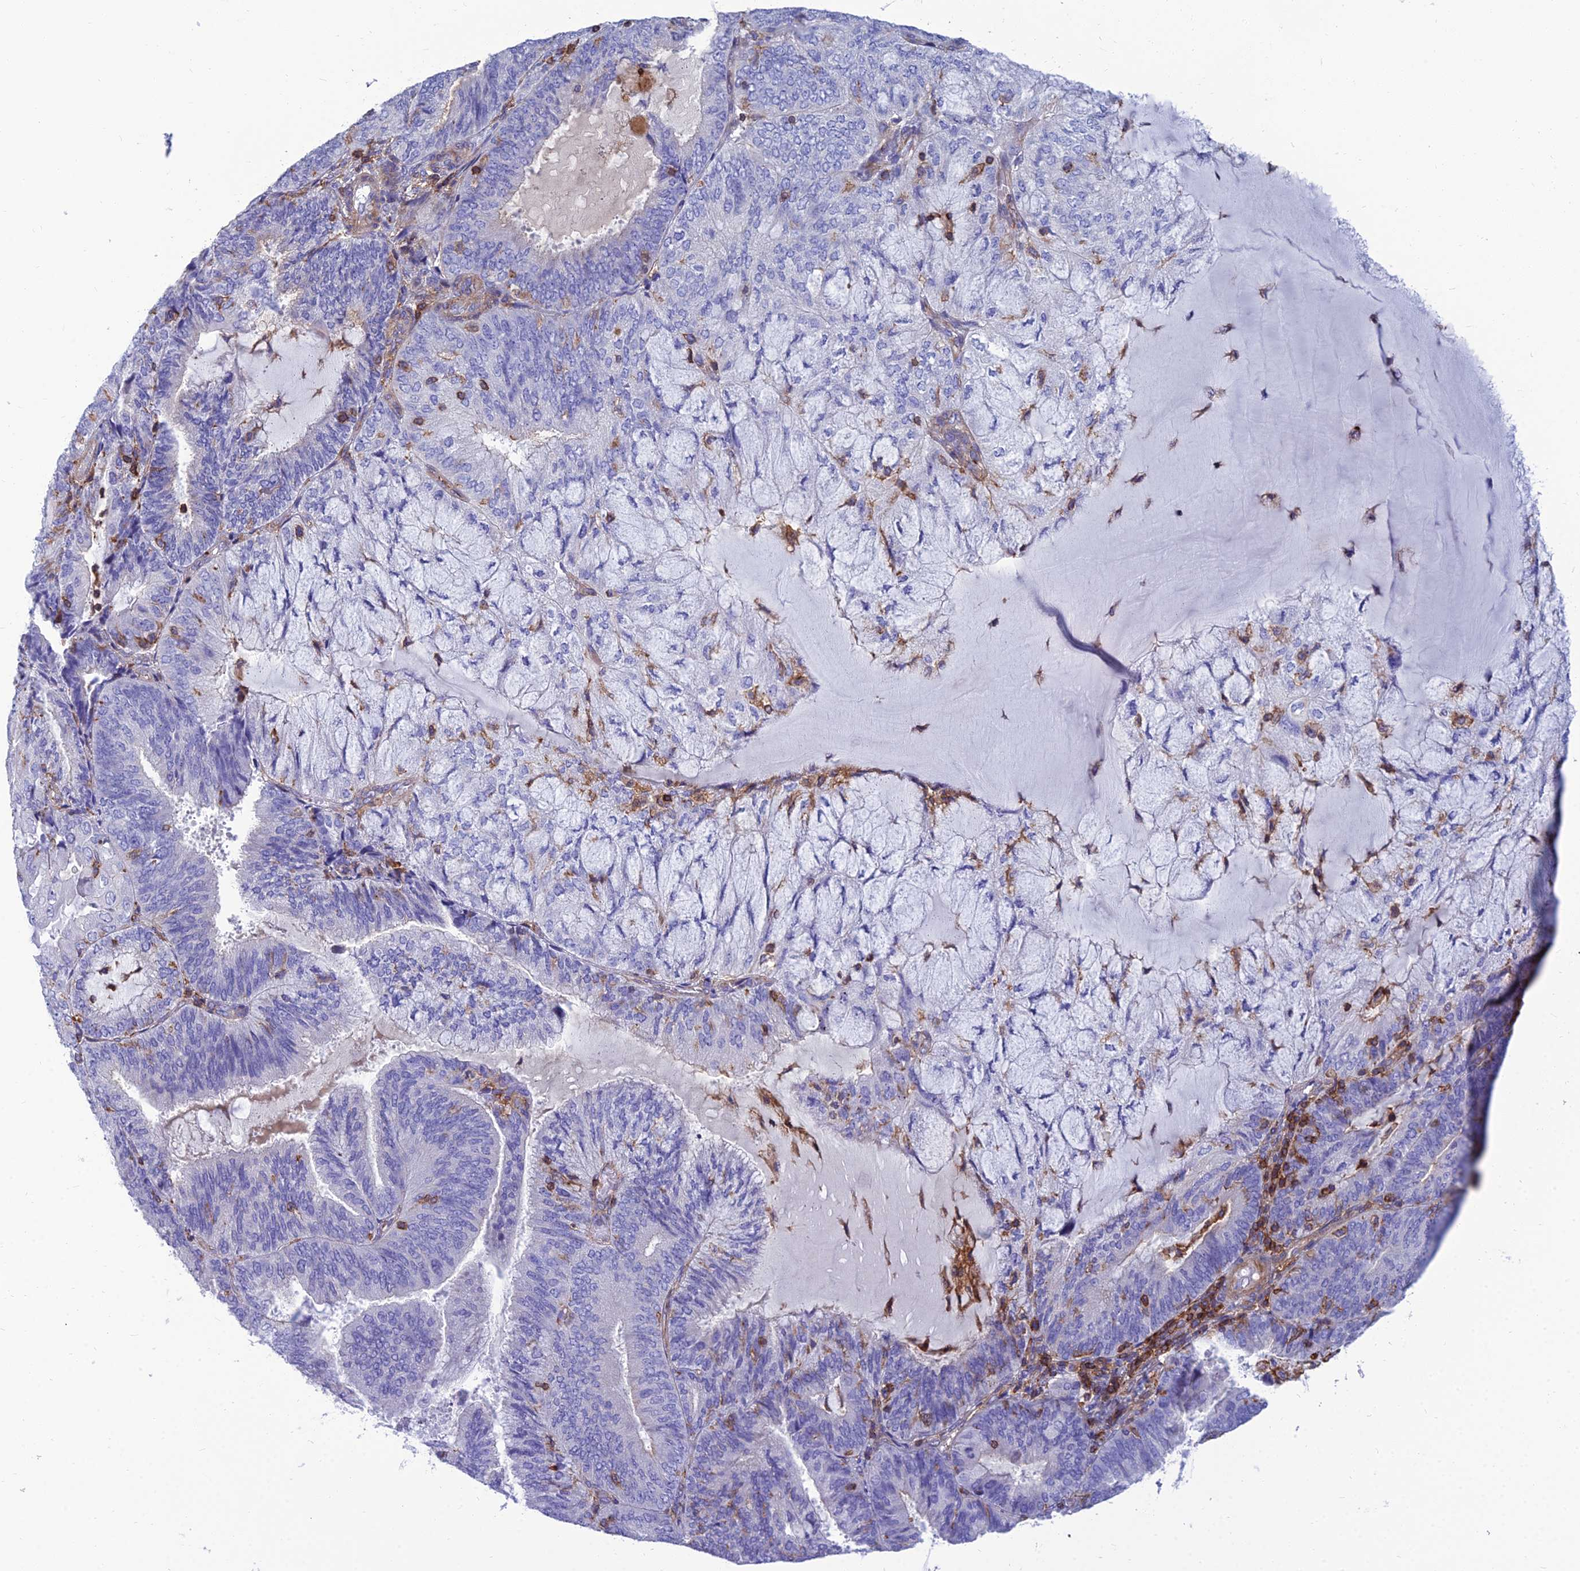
{"staining": {"intensity": "weak", "quantity": "<25%", "location": "cytoplasmic/membranous"}, "tissue": "endometrial cancer", "cell_type": "Tumor cells", "image_type": "cancer", "snomed": [{"axis": "morphology", "description": "Adenocarcinoma, NOS"}, {"axis": "topography", "description": "Endometrium"}], "caption": "A micrograph of endometrial cancer stained for a protein reveals no brown staining in tumor cells.", "gene": "PPP1R18", "patient": {"sex": "female", "age": 81}}